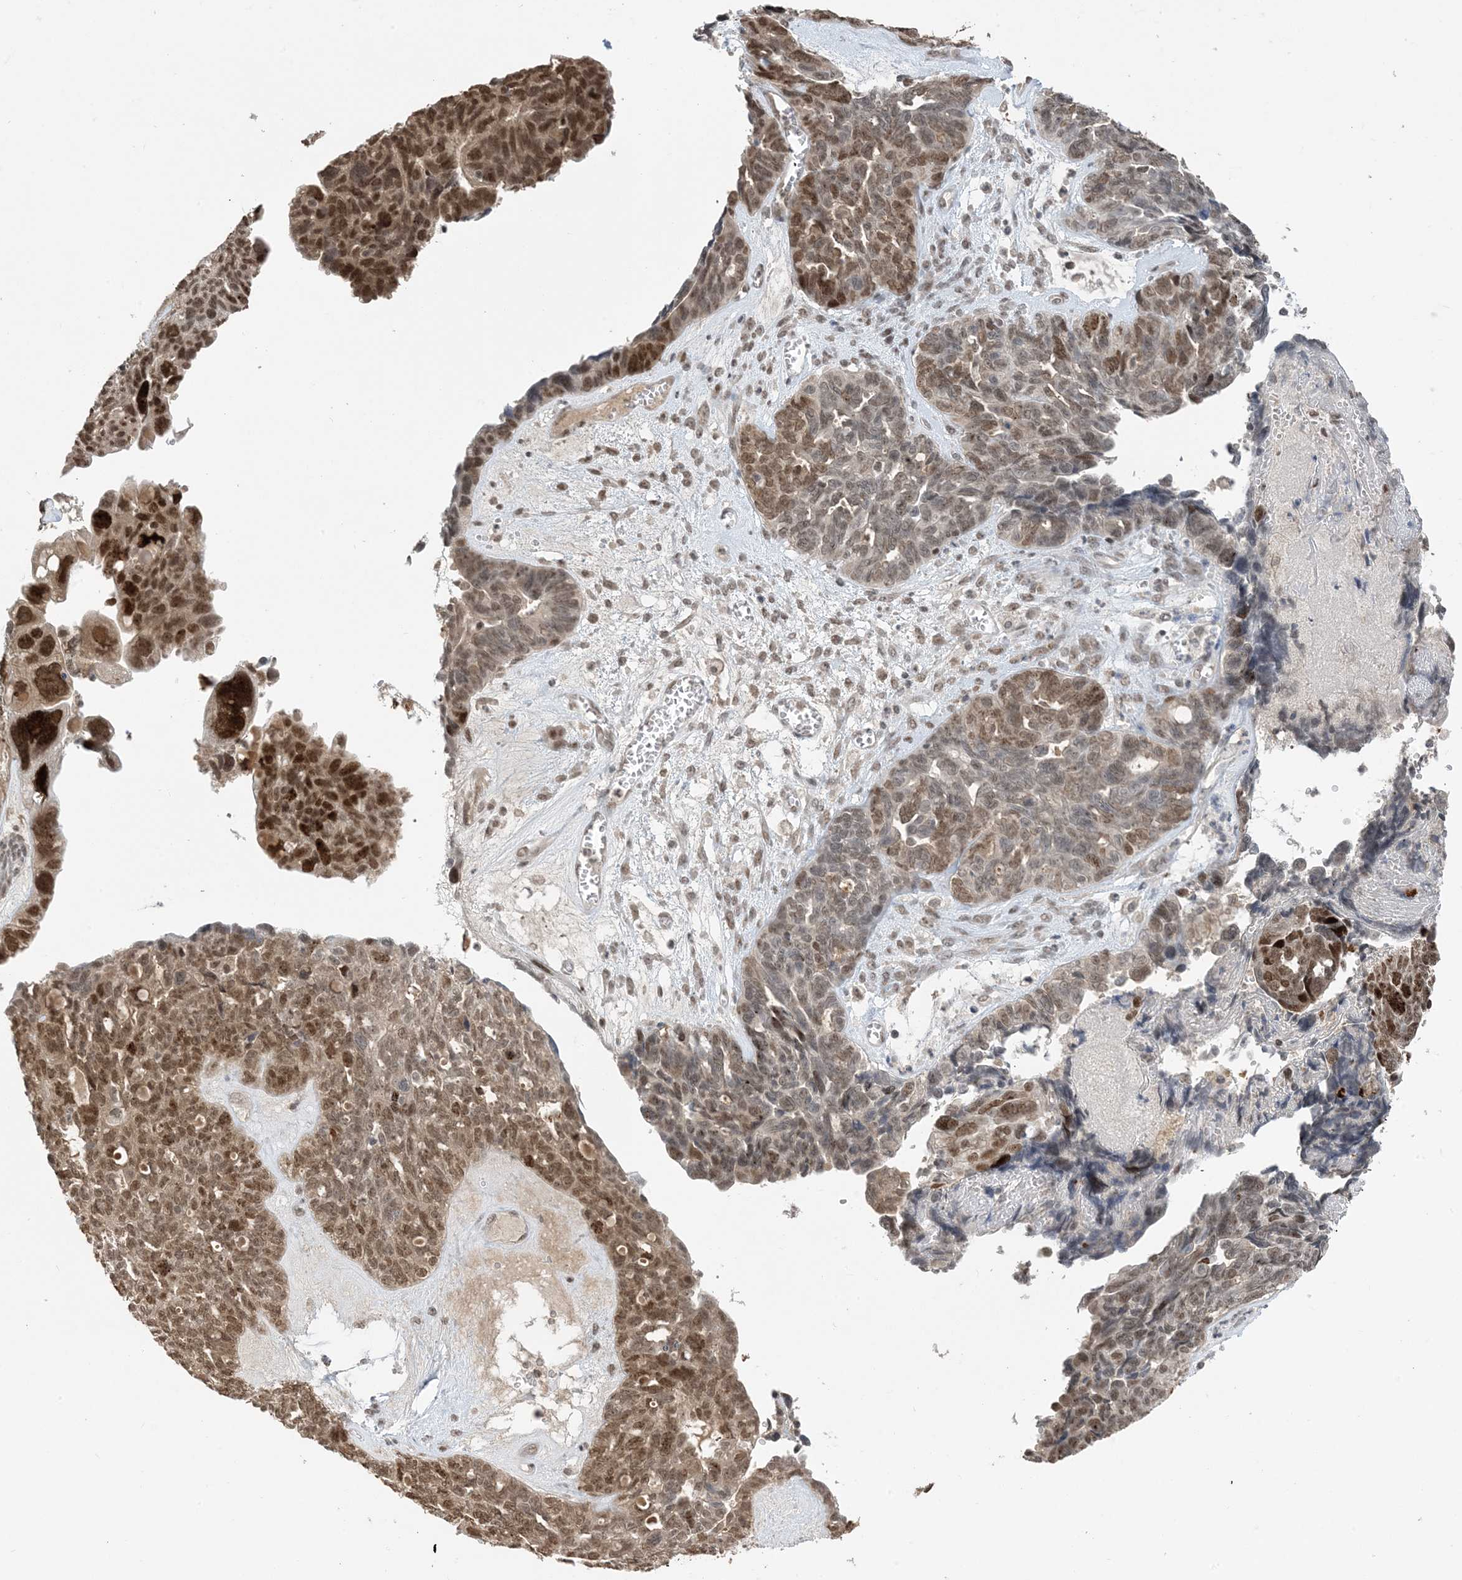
{"staining": {"intensity": "moderate", "quantity": ">75%", "location": "nuclear"}, "tissue": "ovarian cancer", "cell_type": "Tumor cells", "image_type": "cancer", "snomed": [{"axis": "morphology", "description": "Cystadenocarcinoma, serous, NOS"}, {"axis": "topography", "description": "Ovary"}], "caption": "High-power microscopy captured an immunohistochemistry (IHC) histopathology image of ovarian cancer, revealing moderate nuclear staining in approximately >75% of tumor cells.", "gene": "ACYP2", "patient": {"sex": "female", "age": 79}}